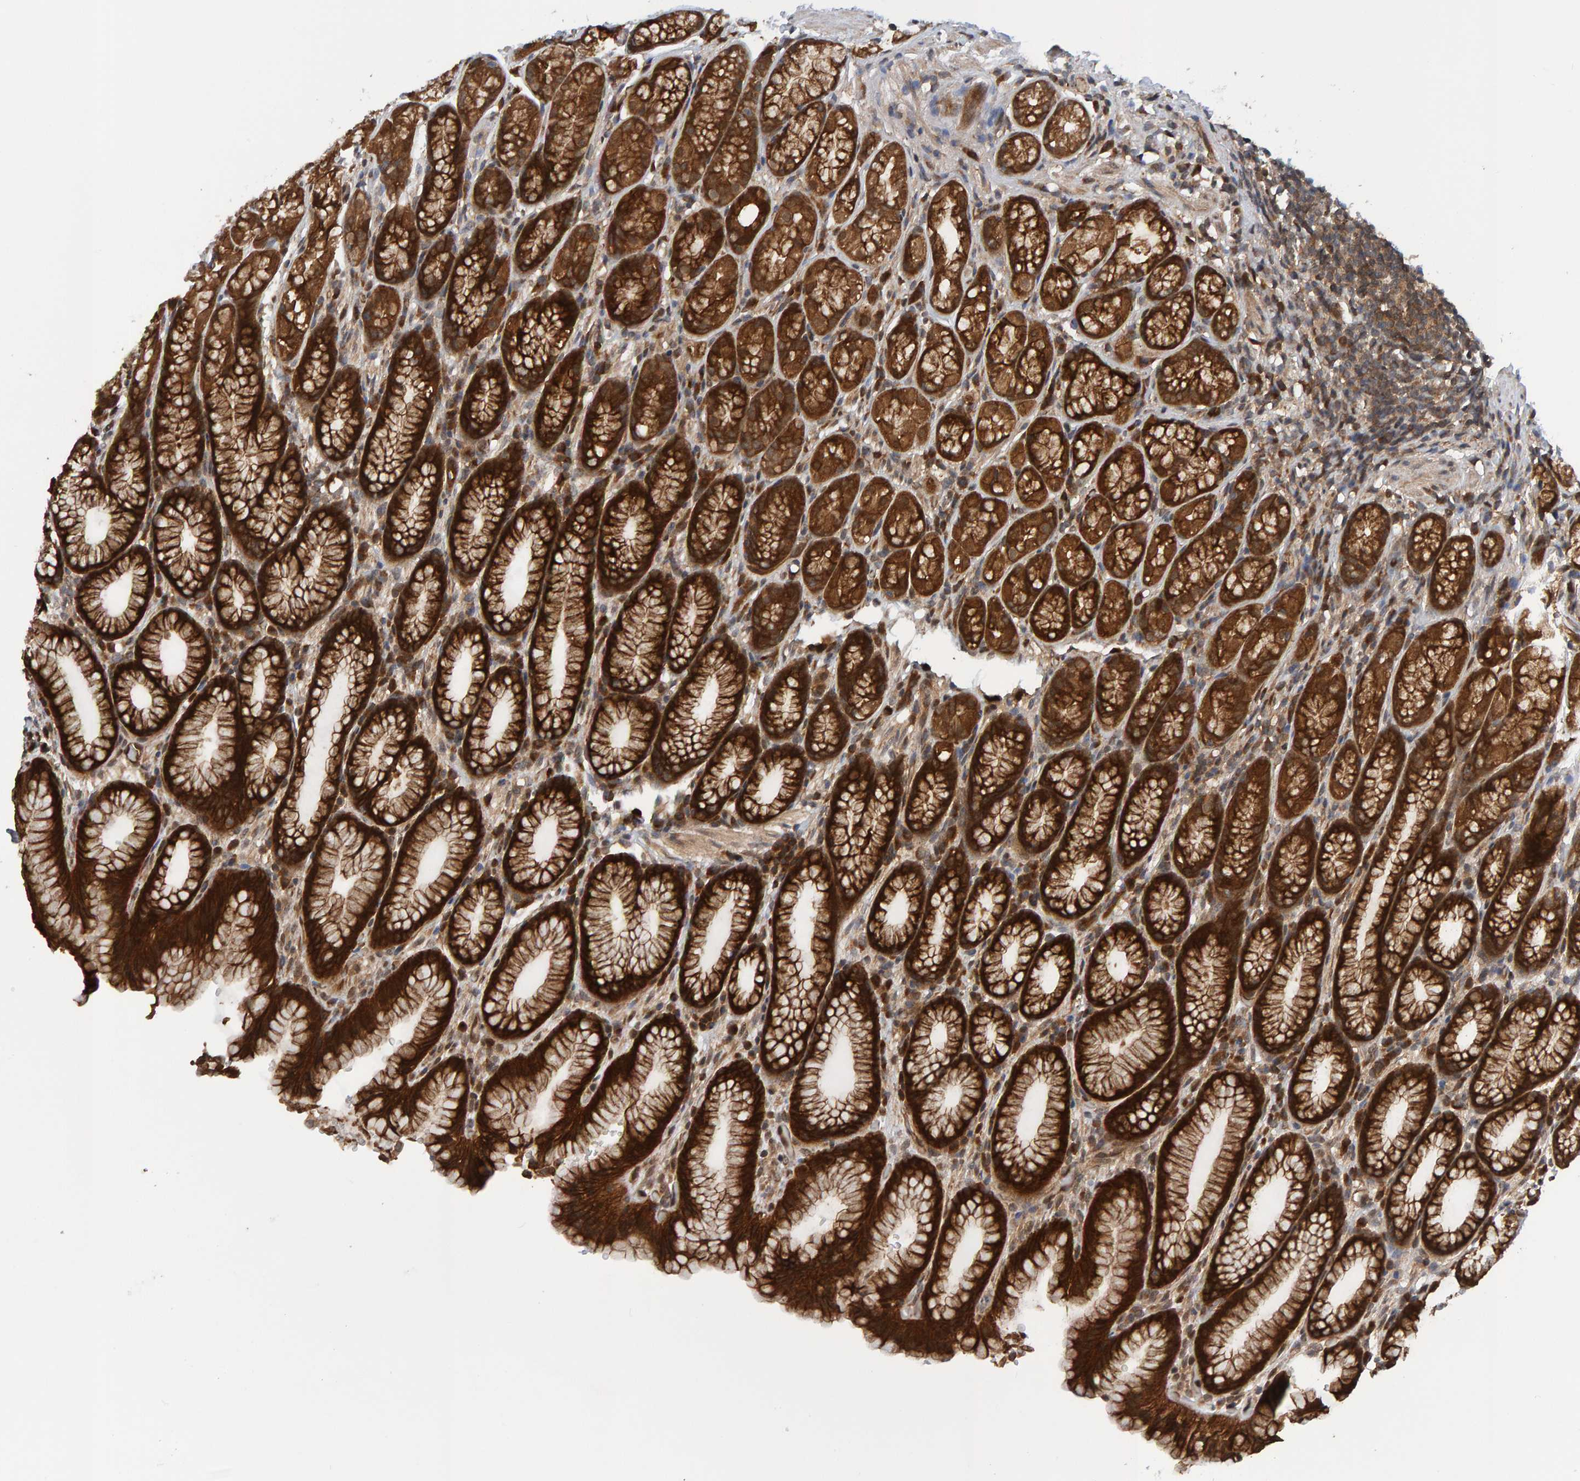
{"staining": {"intensity": "strong", "quantity": ">75%", "location": "cytoplasmic/membranous"}, "tissue": "stomach", "cell_type": "Glandular cells", "image_type": "normal", "snomed": [{"axis": "morphology", "description": "Normal tissue, NOS"}, {"axis": "topography", "description": "Stomach"}], "caption": "Strong cytoplasmic/membranous positivity for a protein is seen in about >75% of glandular cells of benign stomach using immunohistochemistry (IHC).", "gene": "SCRN2", "patient": {"sex": "male", "age": 42}}